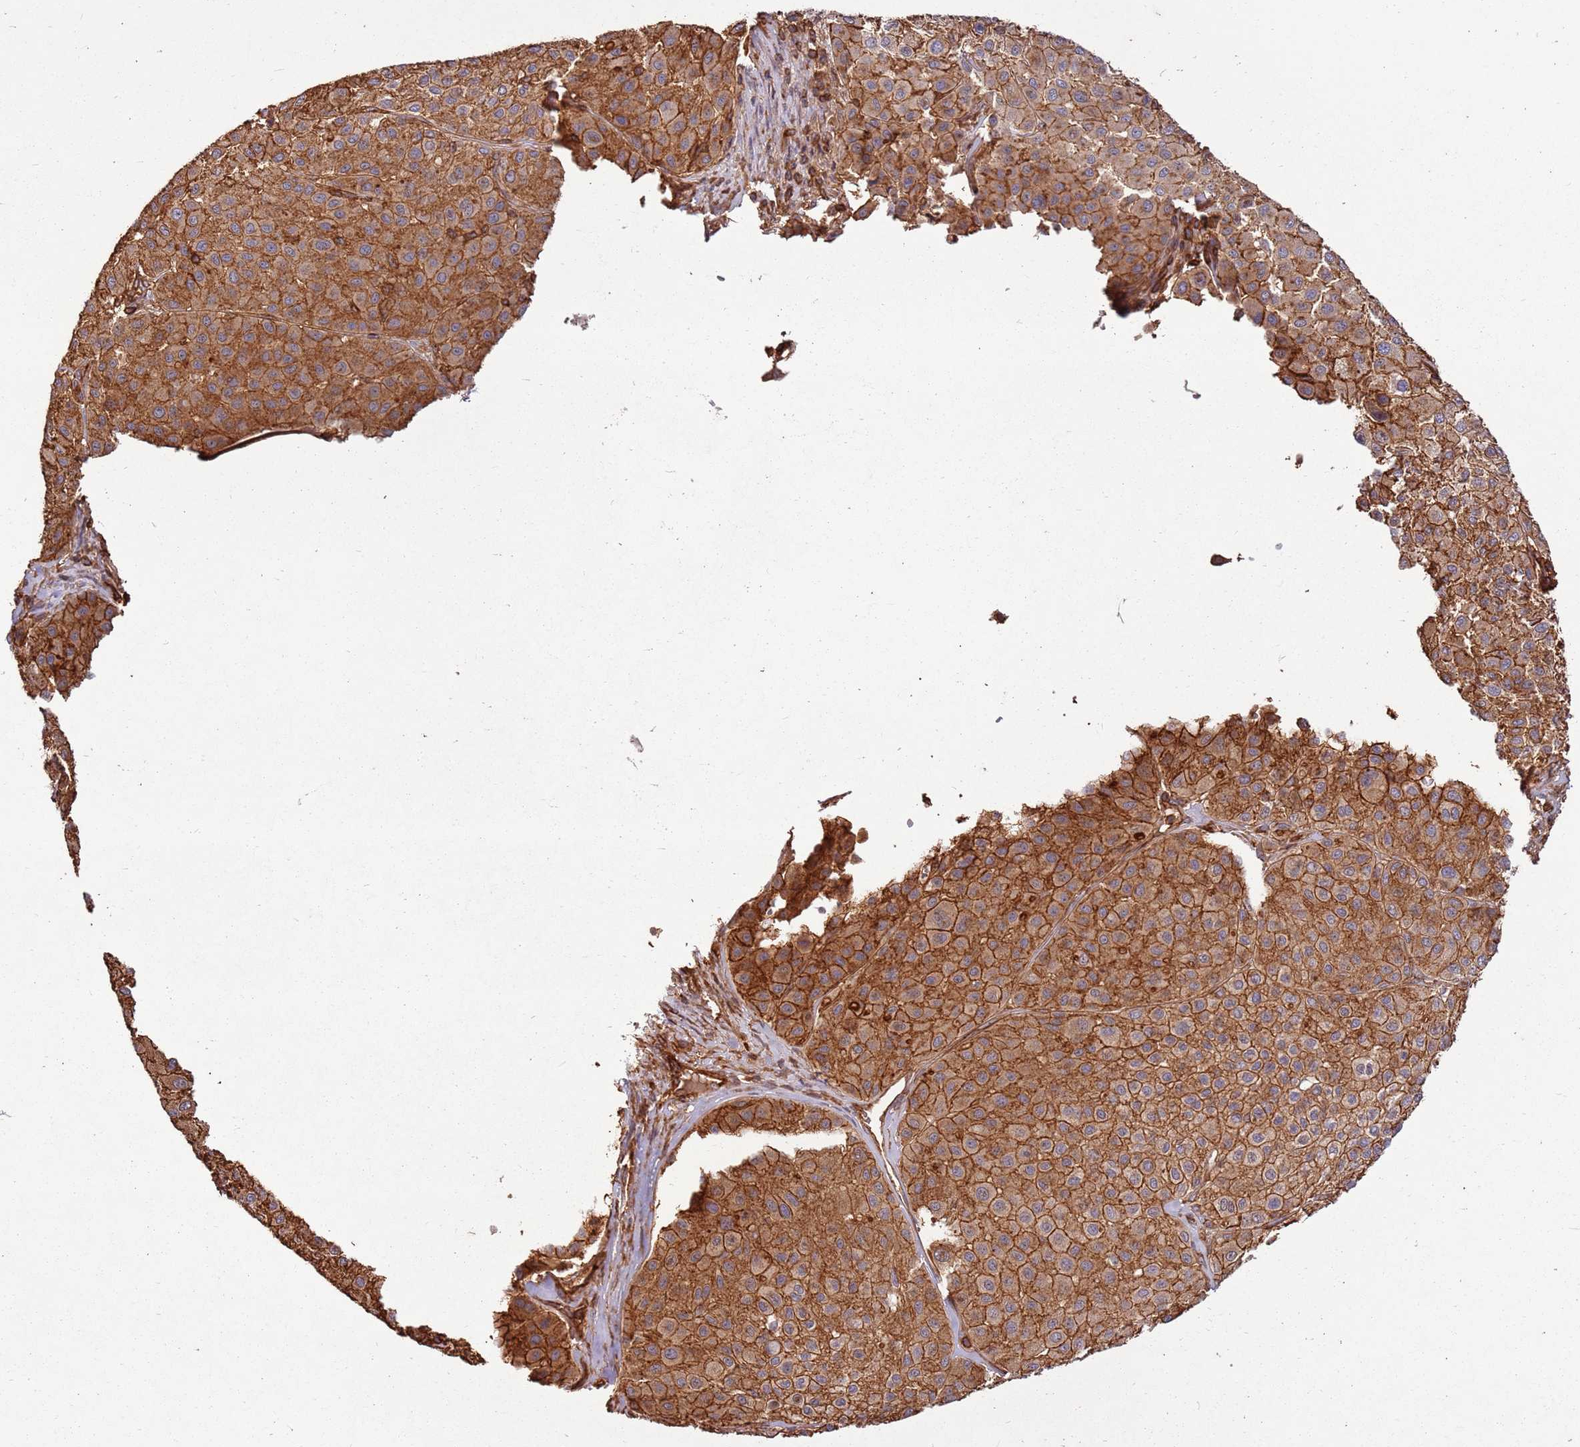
{"staining": {"intensity": "moderate", "quantity": ">75%", "location": "cytoplasmic/membranous"}, "tissue": "melanoma", "cell_type": "Tumor cells", "image_type": "cancer", "snomed": [{"axis": "morphology", "description": "Malignant melanoma, Metastatic site"}, {"axis": "topography", "description": "Smooth muscle"}], "caption": "About >75% of tumor cells in melanoma show moderate cytoplasmic/membranous protein expression as visualized by brown immunohistochemical staining.", "gene": "ACVR2A", "patient": {"sex": "male", "age": 41}}